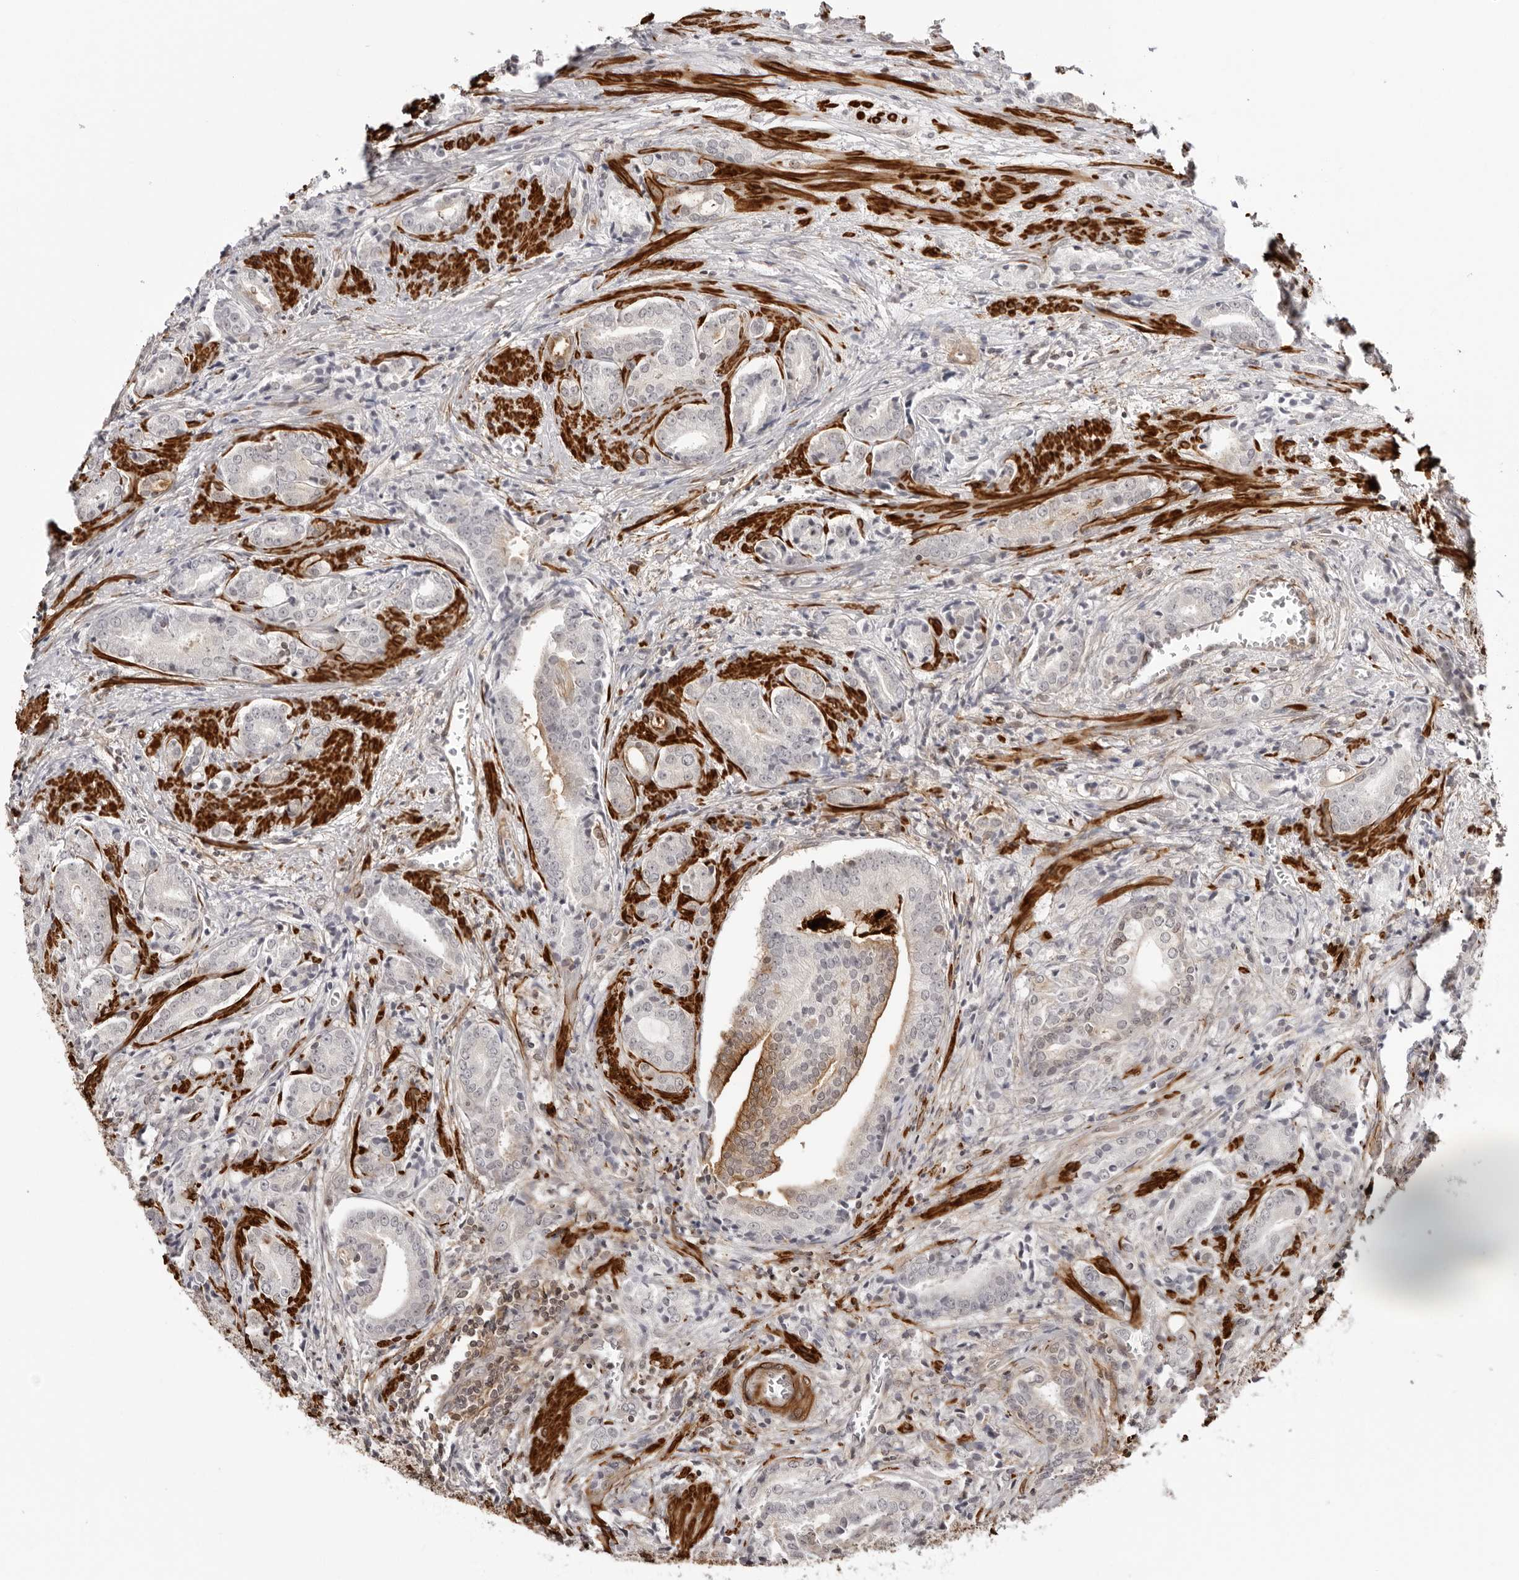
{"staining": {"intensity": "weak", "quantity": "<25%", "location": "cytoplasmic/membranous"}, "tissue": "prostate cancer", "cell_type": "Tumor cells", "image_type": "cancer", "snomed": [{"axis": "morphology", "description": "Adenocarcinoma, High grade"}, {"axis": "topography", "description": "Prostate"}], "caption": "IHC histopathology image of neoplastic tissue: prostate cancer stained with DAB (3,3'-diaminobenzidine) reveals no significant protein positivity in tumor cells.", "gene": "UNK", "patient": {"sex": "male", "age": 57}}